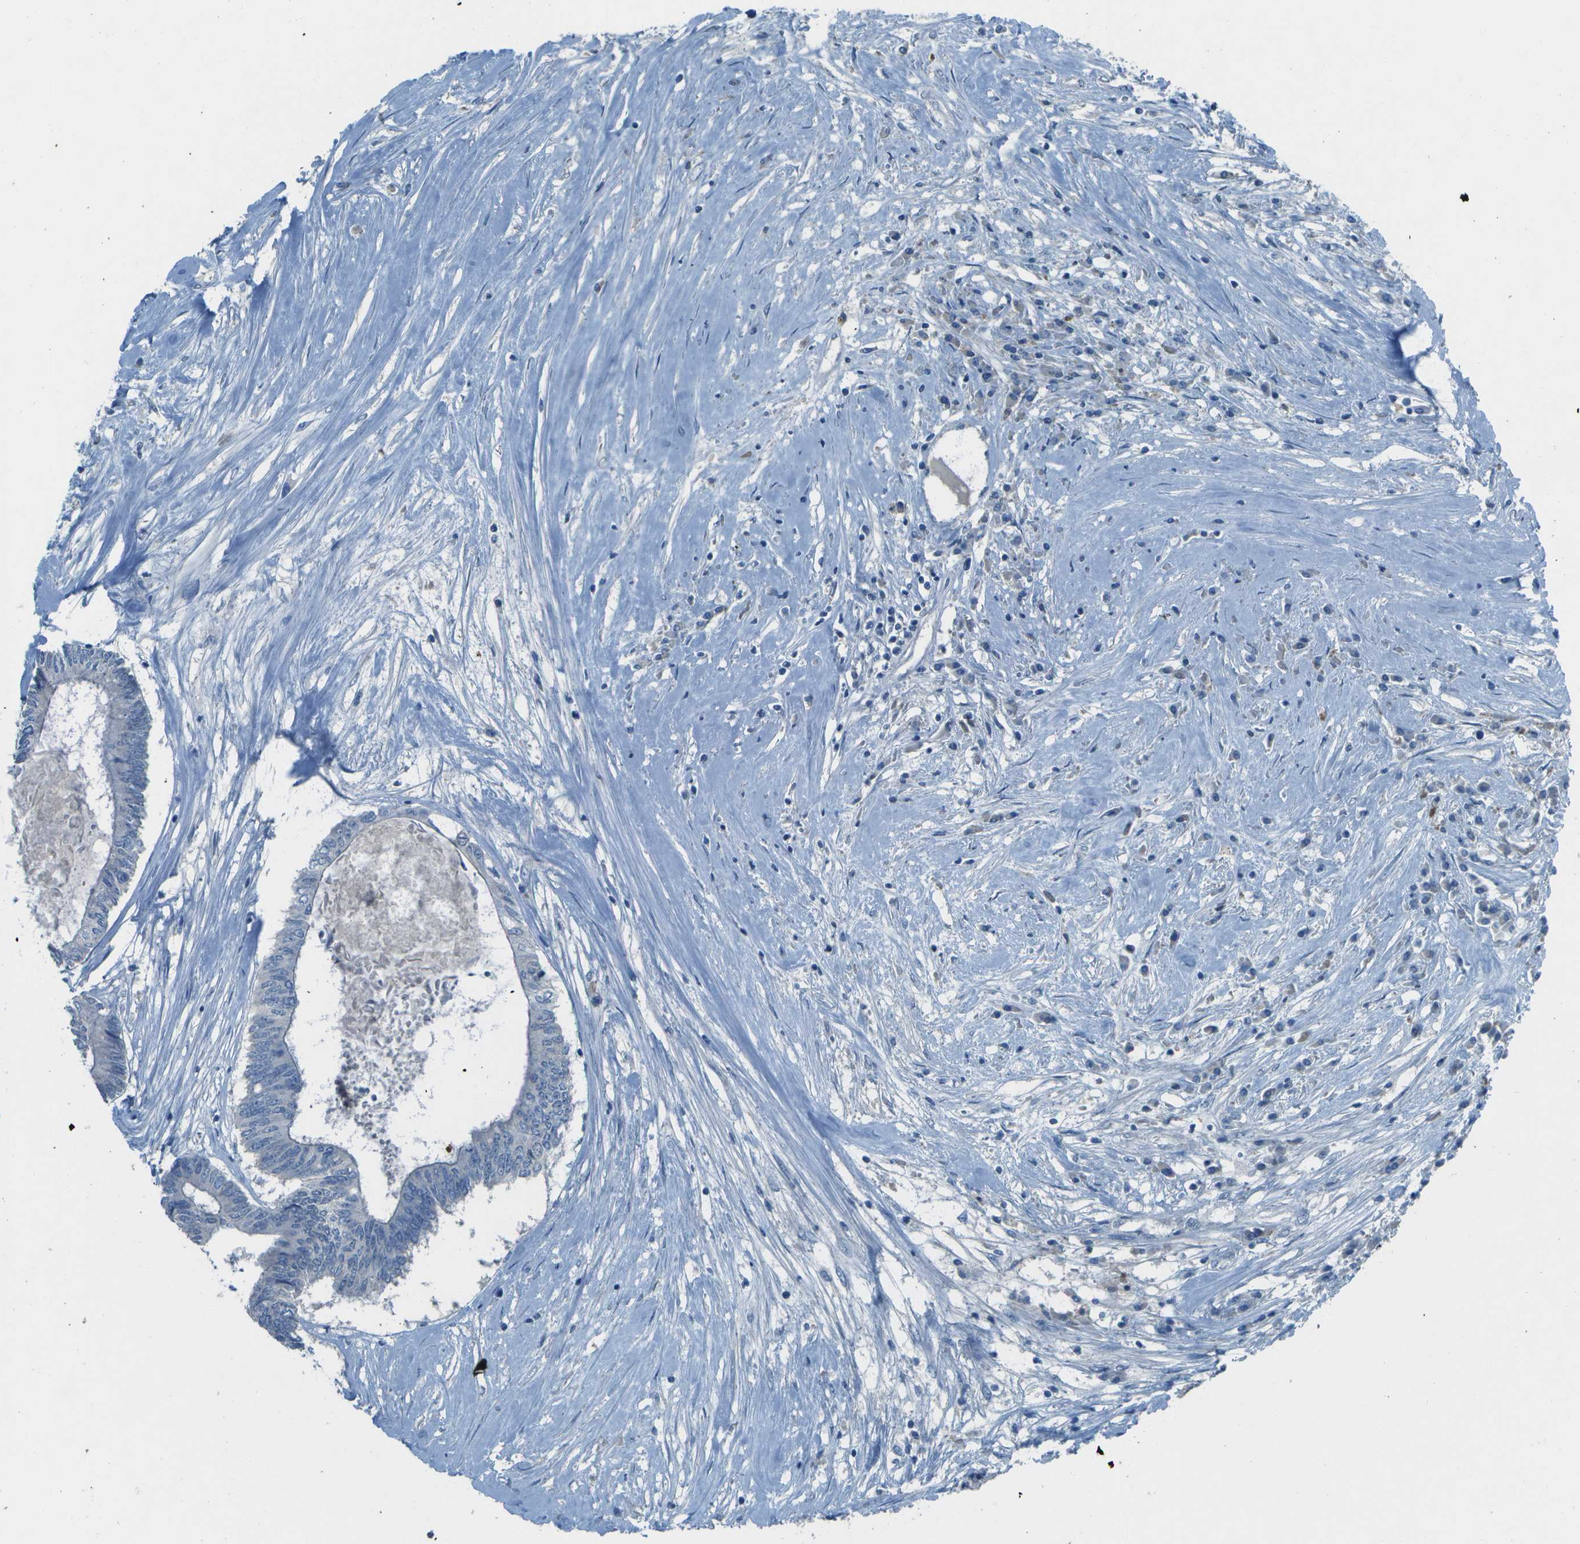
{"staining": {"intensity": "negative", "quantity": "none", "location": "none"}, "tissue": "colorectal cancer", "cell_type": "Tumor cells", "image_type": "cancer", "snomed": [{"axis": "morphology", "description": "Adenocarcinoma, NOS"}, {"axis": "topography", "description": "Rectum"}], "caption": "A histopathology image of human colorectal cancer (adenocarcinoma) is negative for staining in tumor cells.", "gene": "LGI2", "patient": {"sex": "male", "age": 63}}